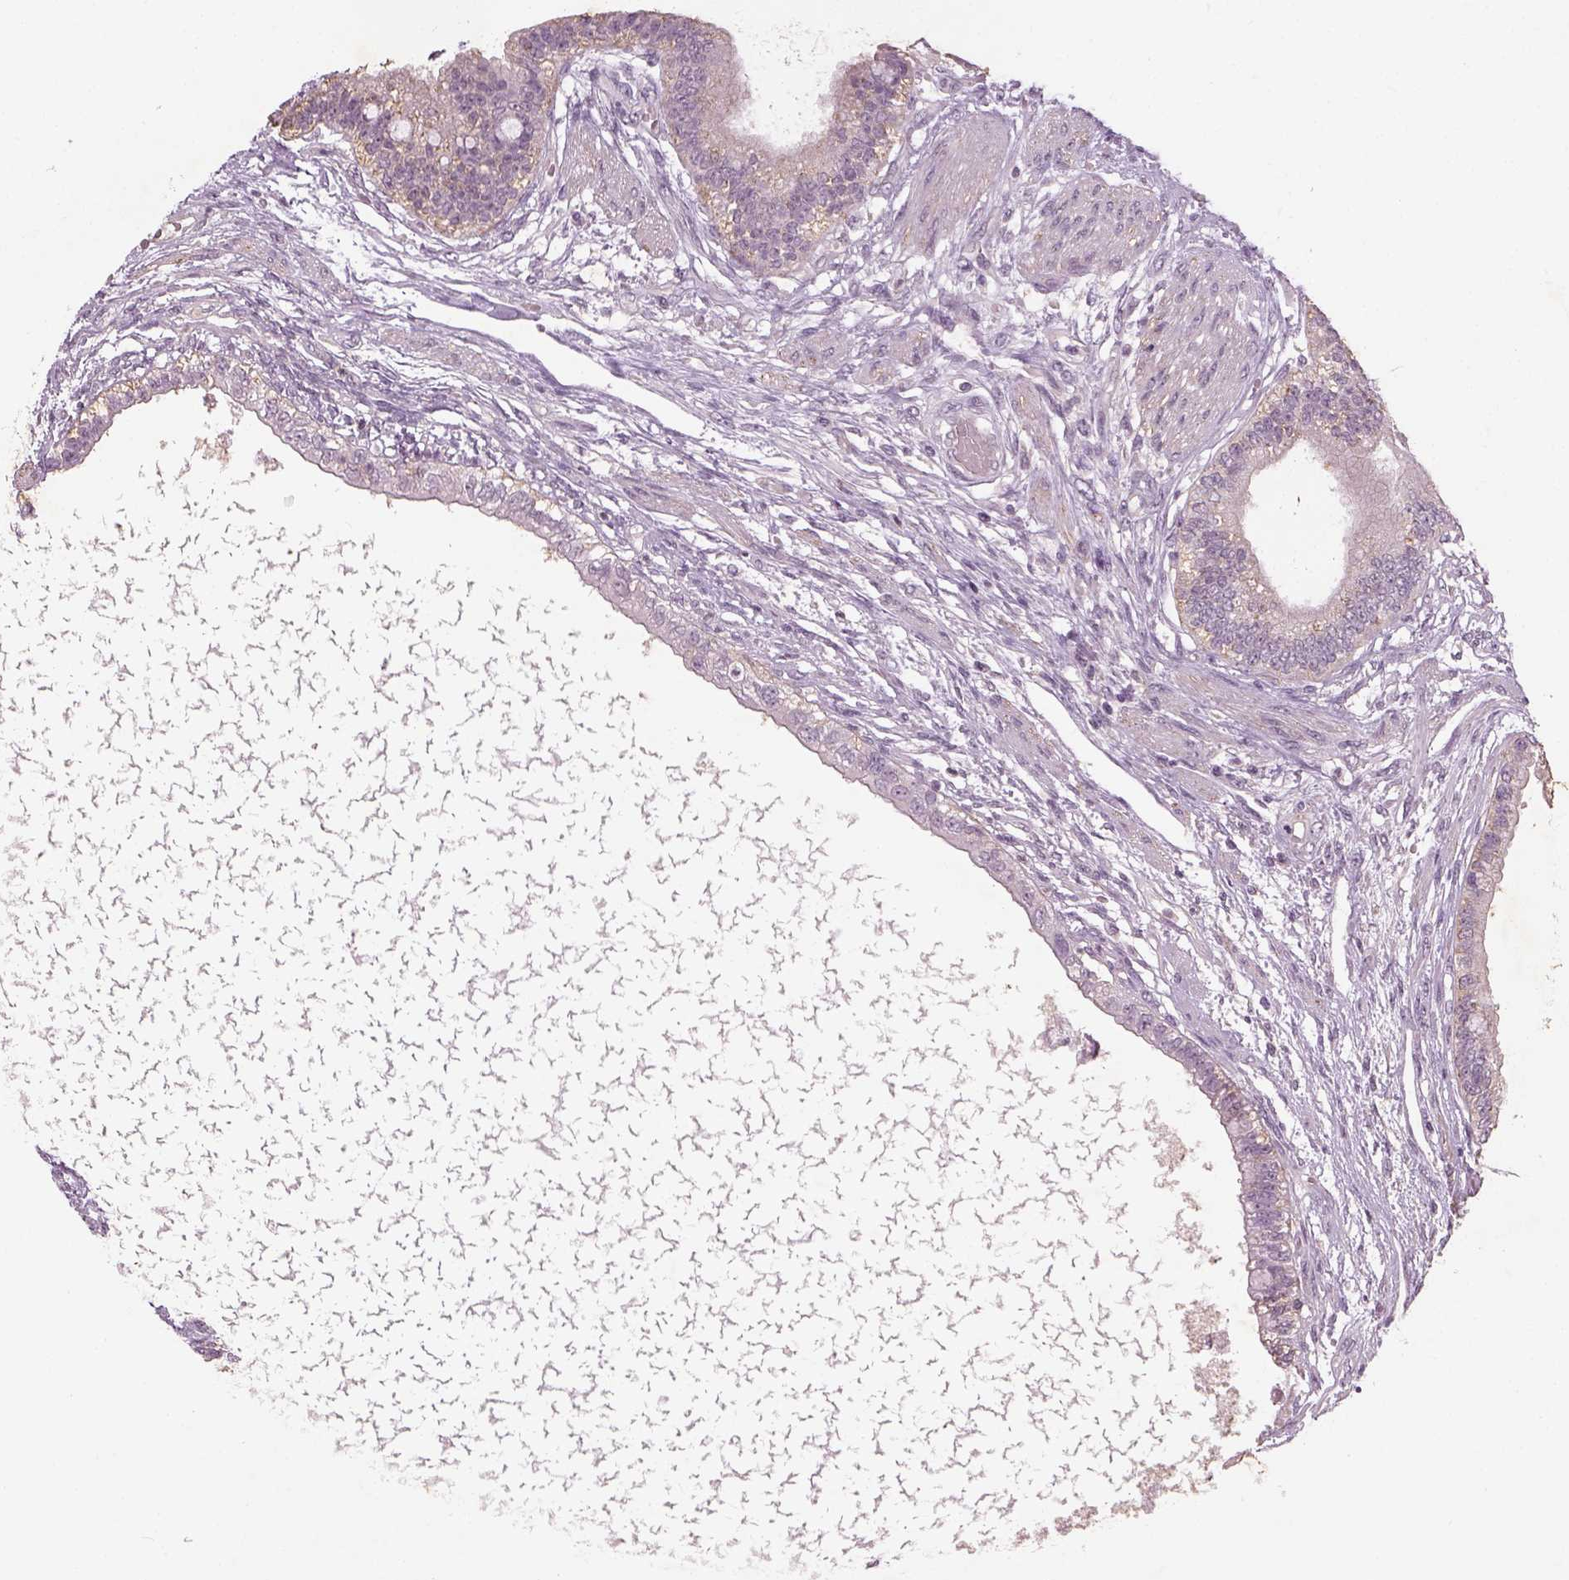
{"staining": {"intensity": "weak", "quantity": "<25%", "location": "cytoplasmic/membranous"}, "tissue": "testis cancer", "cell_type": "Tumor cells", "image_type": "cancer", "snomed": [{"axis": "morphology", "description": "Carcinoma, Embryonal, NOS"}, {"axis": "topography", "description": "Testis"}], "caption": "This is an IHC histopathology image of human testis cancer (embryonal carcinoma). There is no expression in tumor cells.", "gene": "GDNF", "patient": {"sex": "male", "age": 26}}